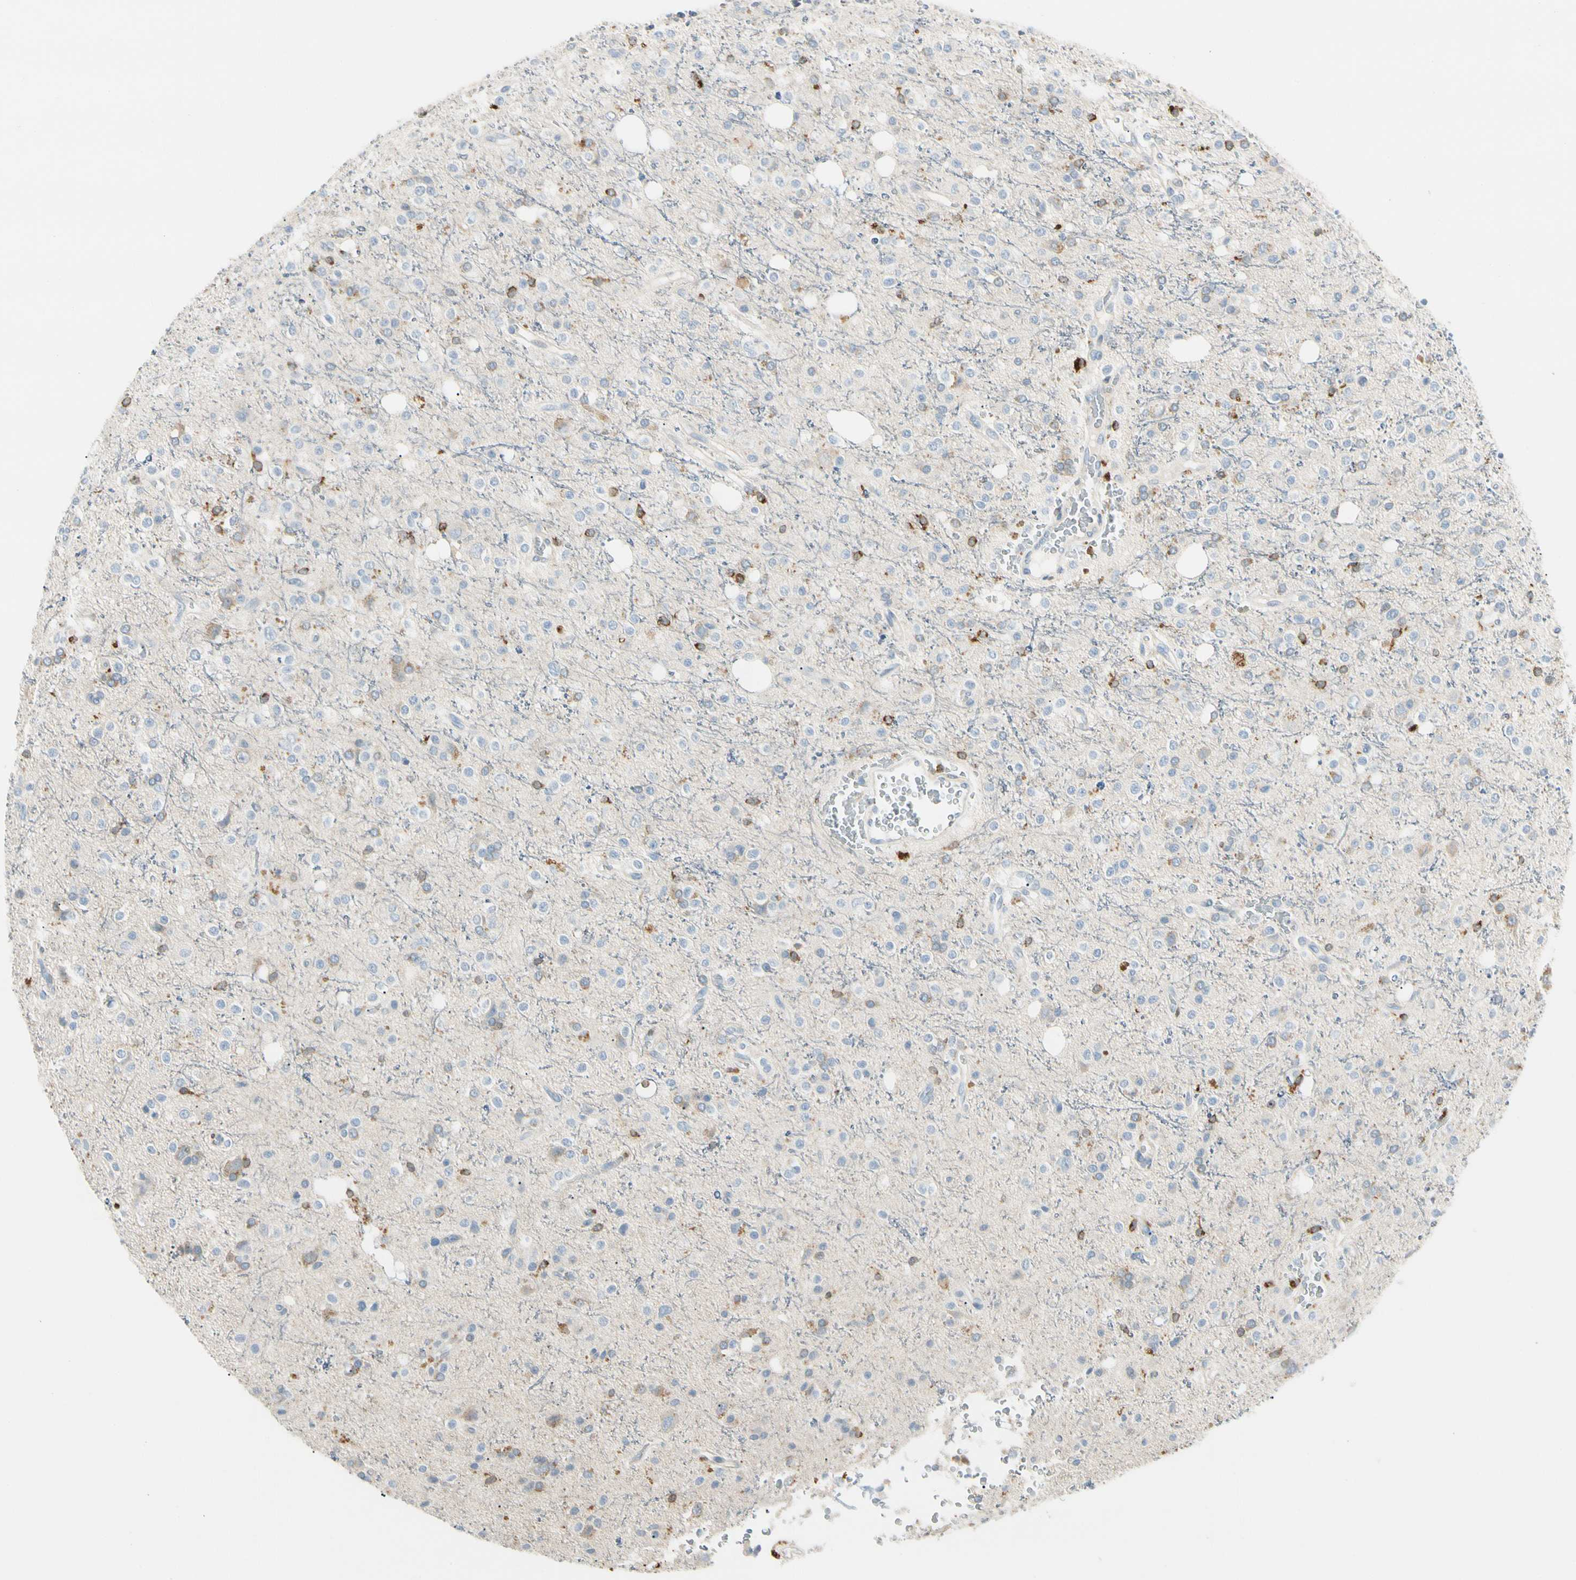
{"staining": {"intensity": "negative", "quantity": "none", "location": "none"}, "tissue": "glioma", "cell_type": "Tumor cells", "image_type": "cancer", "snomed": [{"axis": "morphology", "description": "Glioma, malignant, High grade"}, {"axis": "topography", "description": "Brain"}], "caption": "Tumor cells are negative for protein expression in human glioma. (Brightfield microscopy of DAB (3,3'-diaminobenzidine) immunohistochemistry (IHC) at high magnification).", "gene": "LPCAT2", "patient": {"sex": "male", "age": 47}}